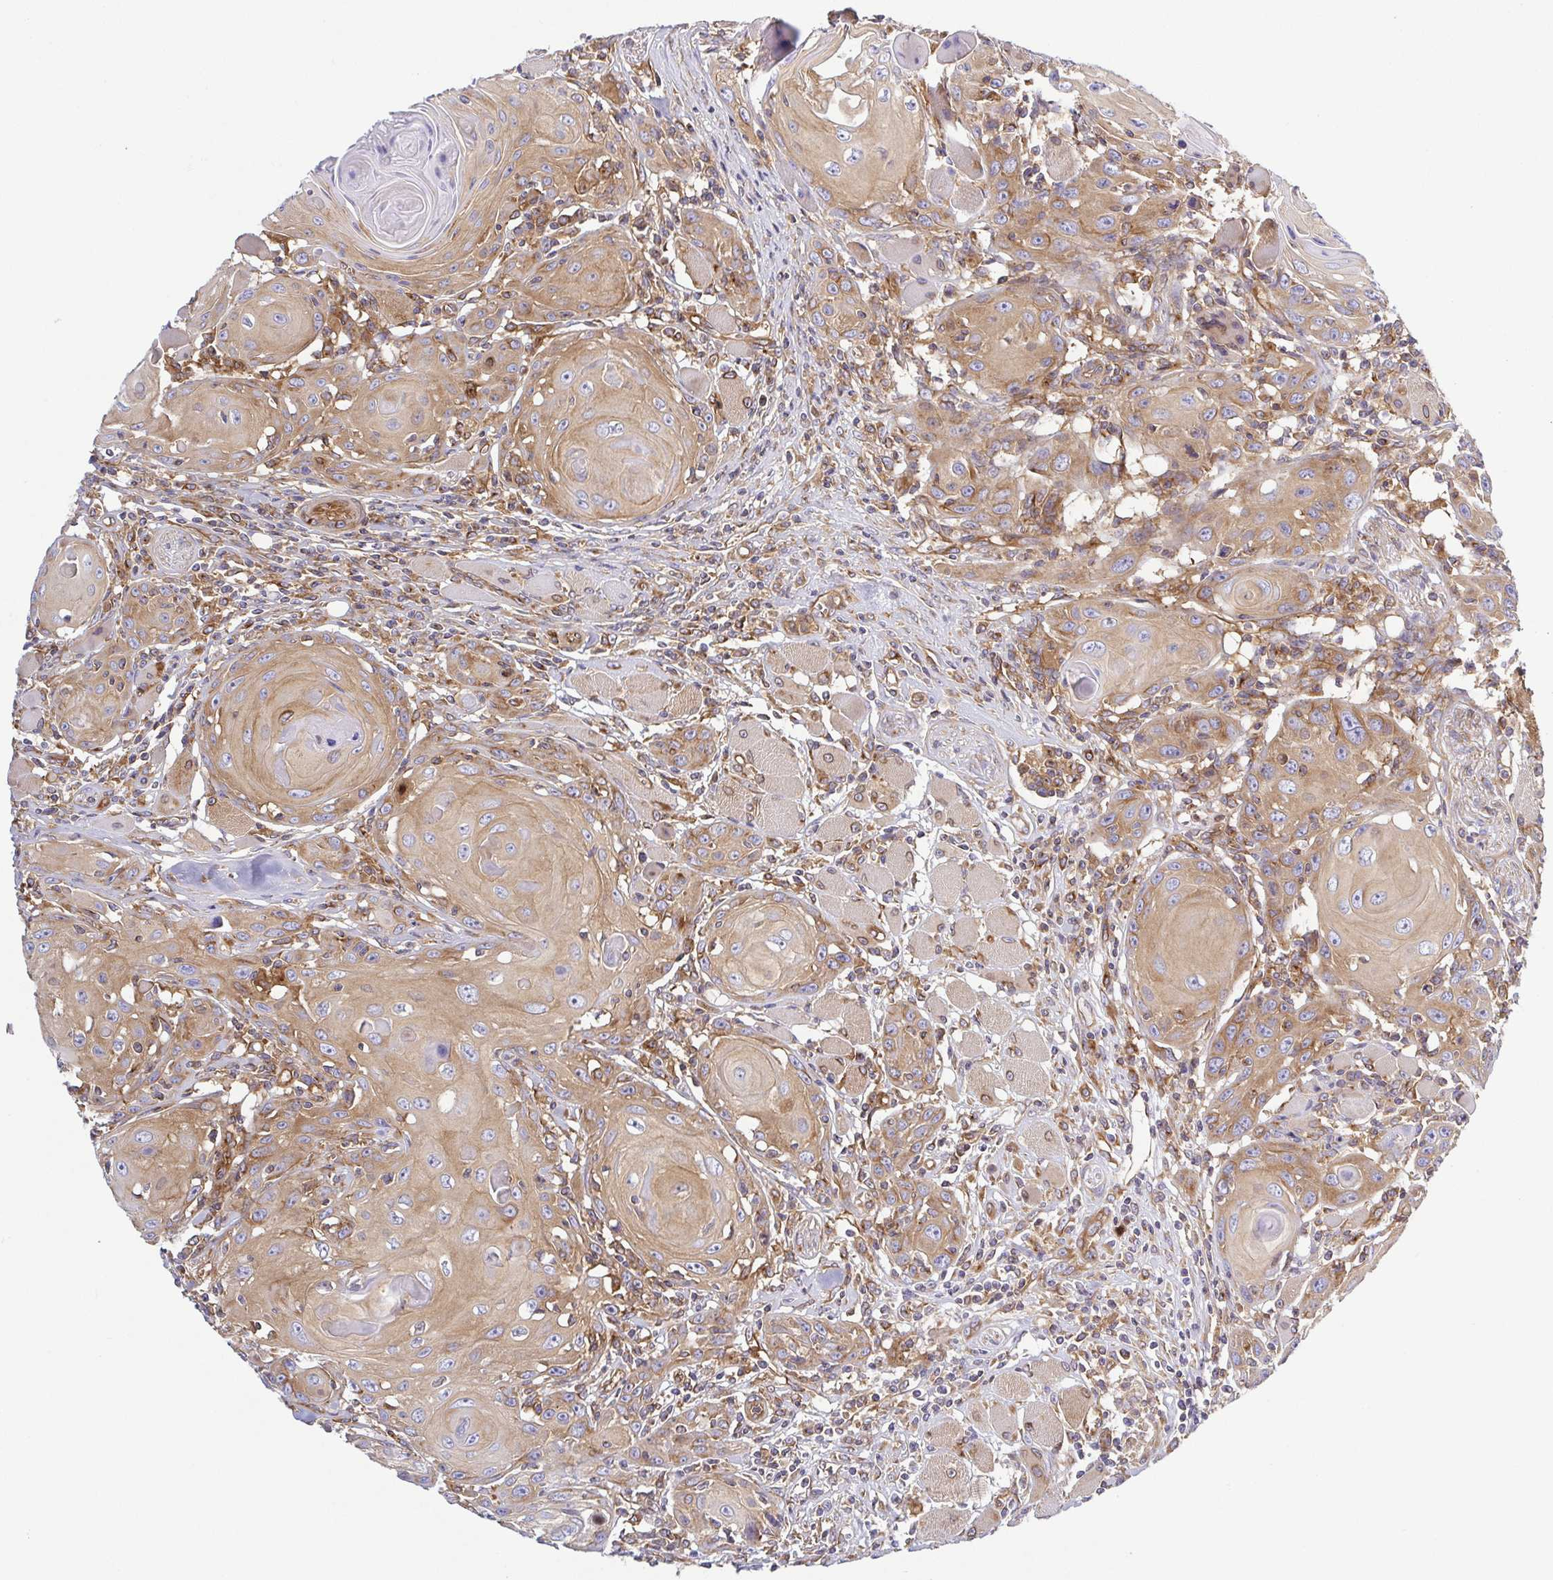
{"staining": {"intensity": "moderate", "quantity": ">75%", "location": "cytoplasmic/membranous"}, "tissue": "head and neck cancer", "cell_type": "Tumor cells", "image_type": "cancer", "snomed": [{"axis": "morphology", "description": "Squamous cell carcinoma, NOS"}, {"axis": "topography", "description": "Head-Neck"}], "caption": "Head and neck cancer (squamous cell carcinoma) stained for a protein (brown) displays moderate cytoplasmic/membranous positive expression in approximately >75% of tumor cells.", "gene": "KIF5B", "patient": {"sex": "female", "age": 80}}